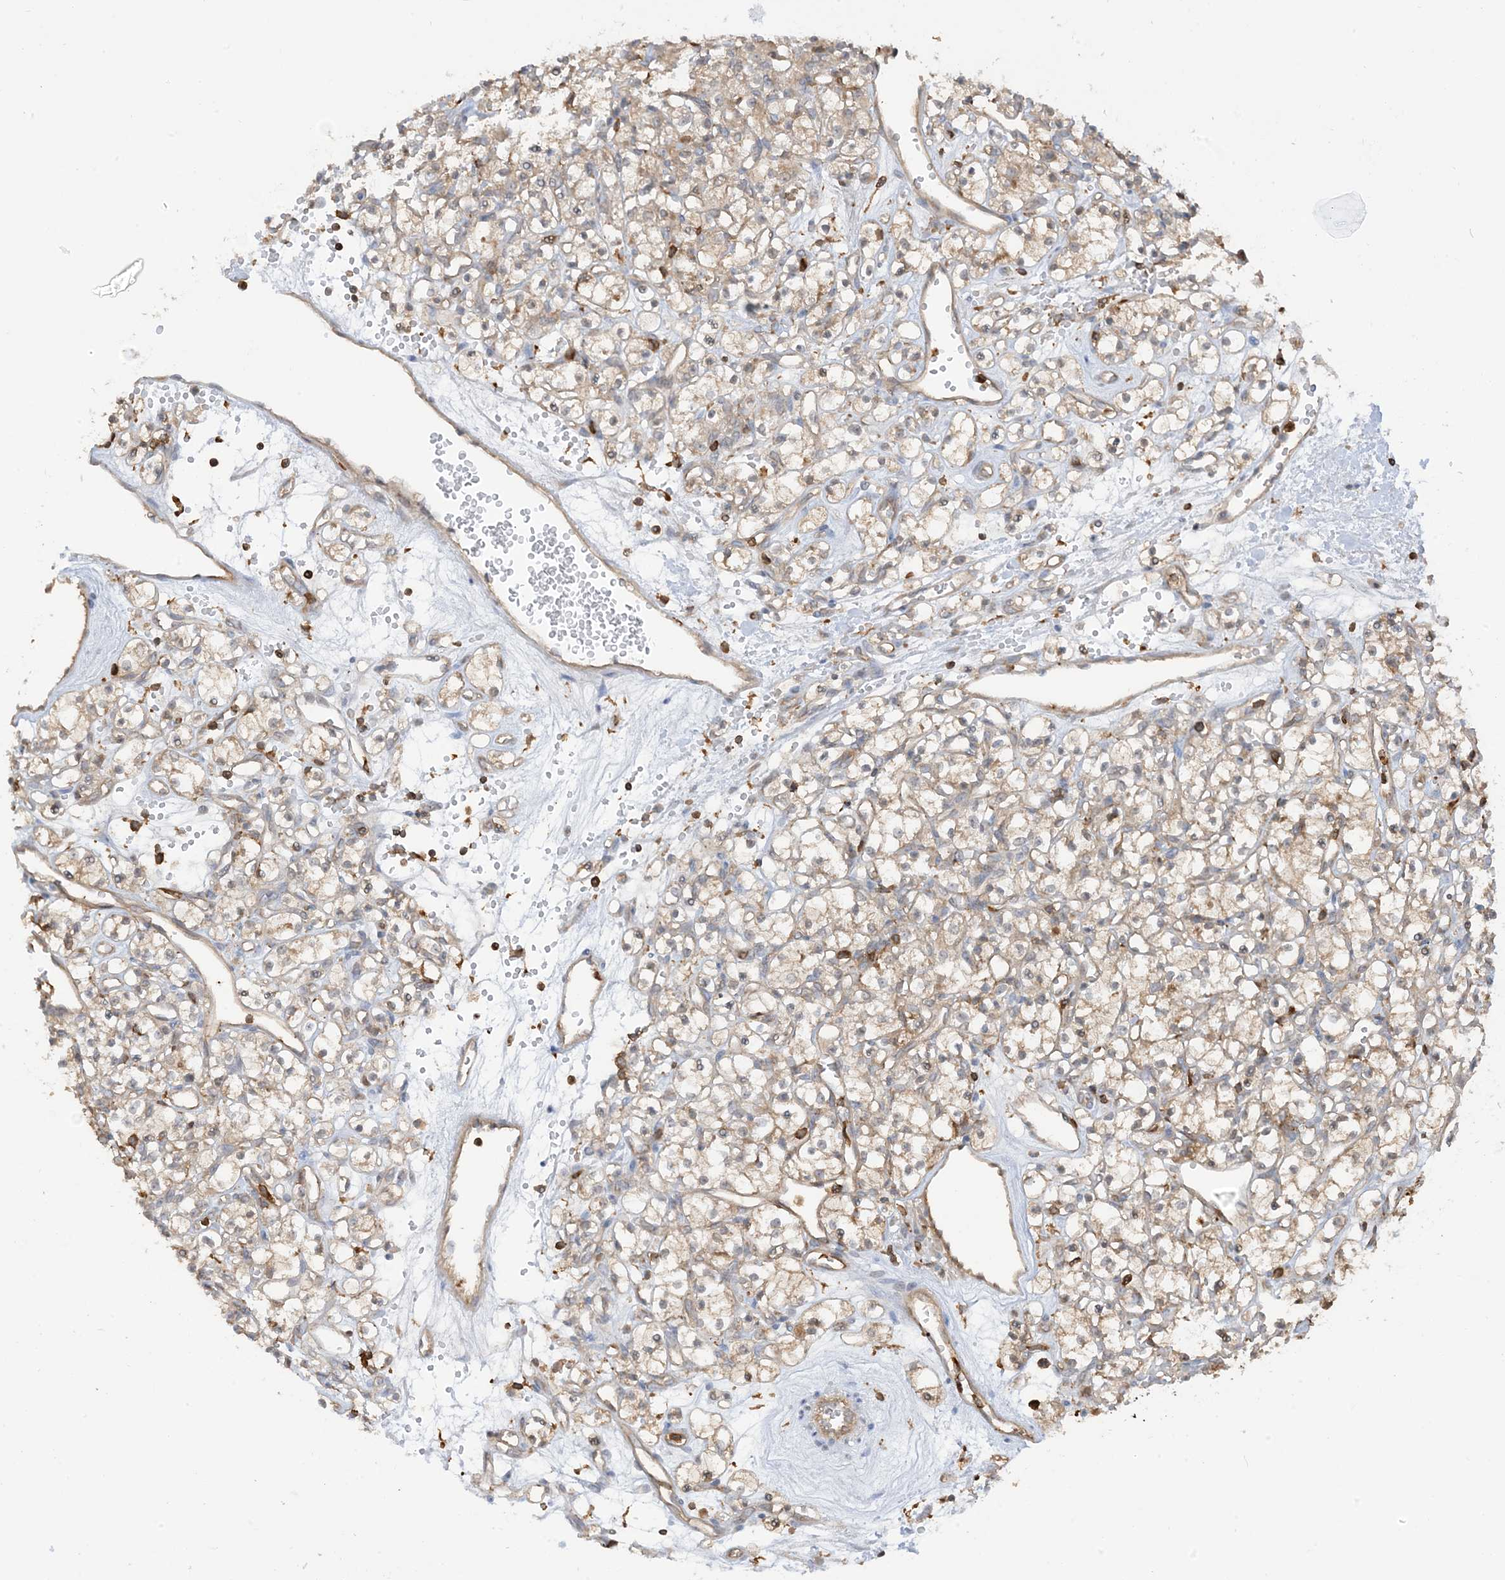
{"staining": {"intensity": "weak", "quantity": "25%-75%", "location": "cytoplasmic/membranous"}, "tissue": "renal cancer", "cell_type": "Tumor cells", "image_type": "cancer", "snomed": [{"axis": "morphology", "description": "Adenocarcinoma, NOS"}, {"axis": "topography", "description": "Kidney"}], "caption": "Immunohistochemical staining of renal cancer (adenocarcinoma) exhibits weak cytoplasmic/membranous protein staining in about 25%-75% of tumor cells.", "gene": "CAPZB", "patient": {"sex": "female", "age": 59}}